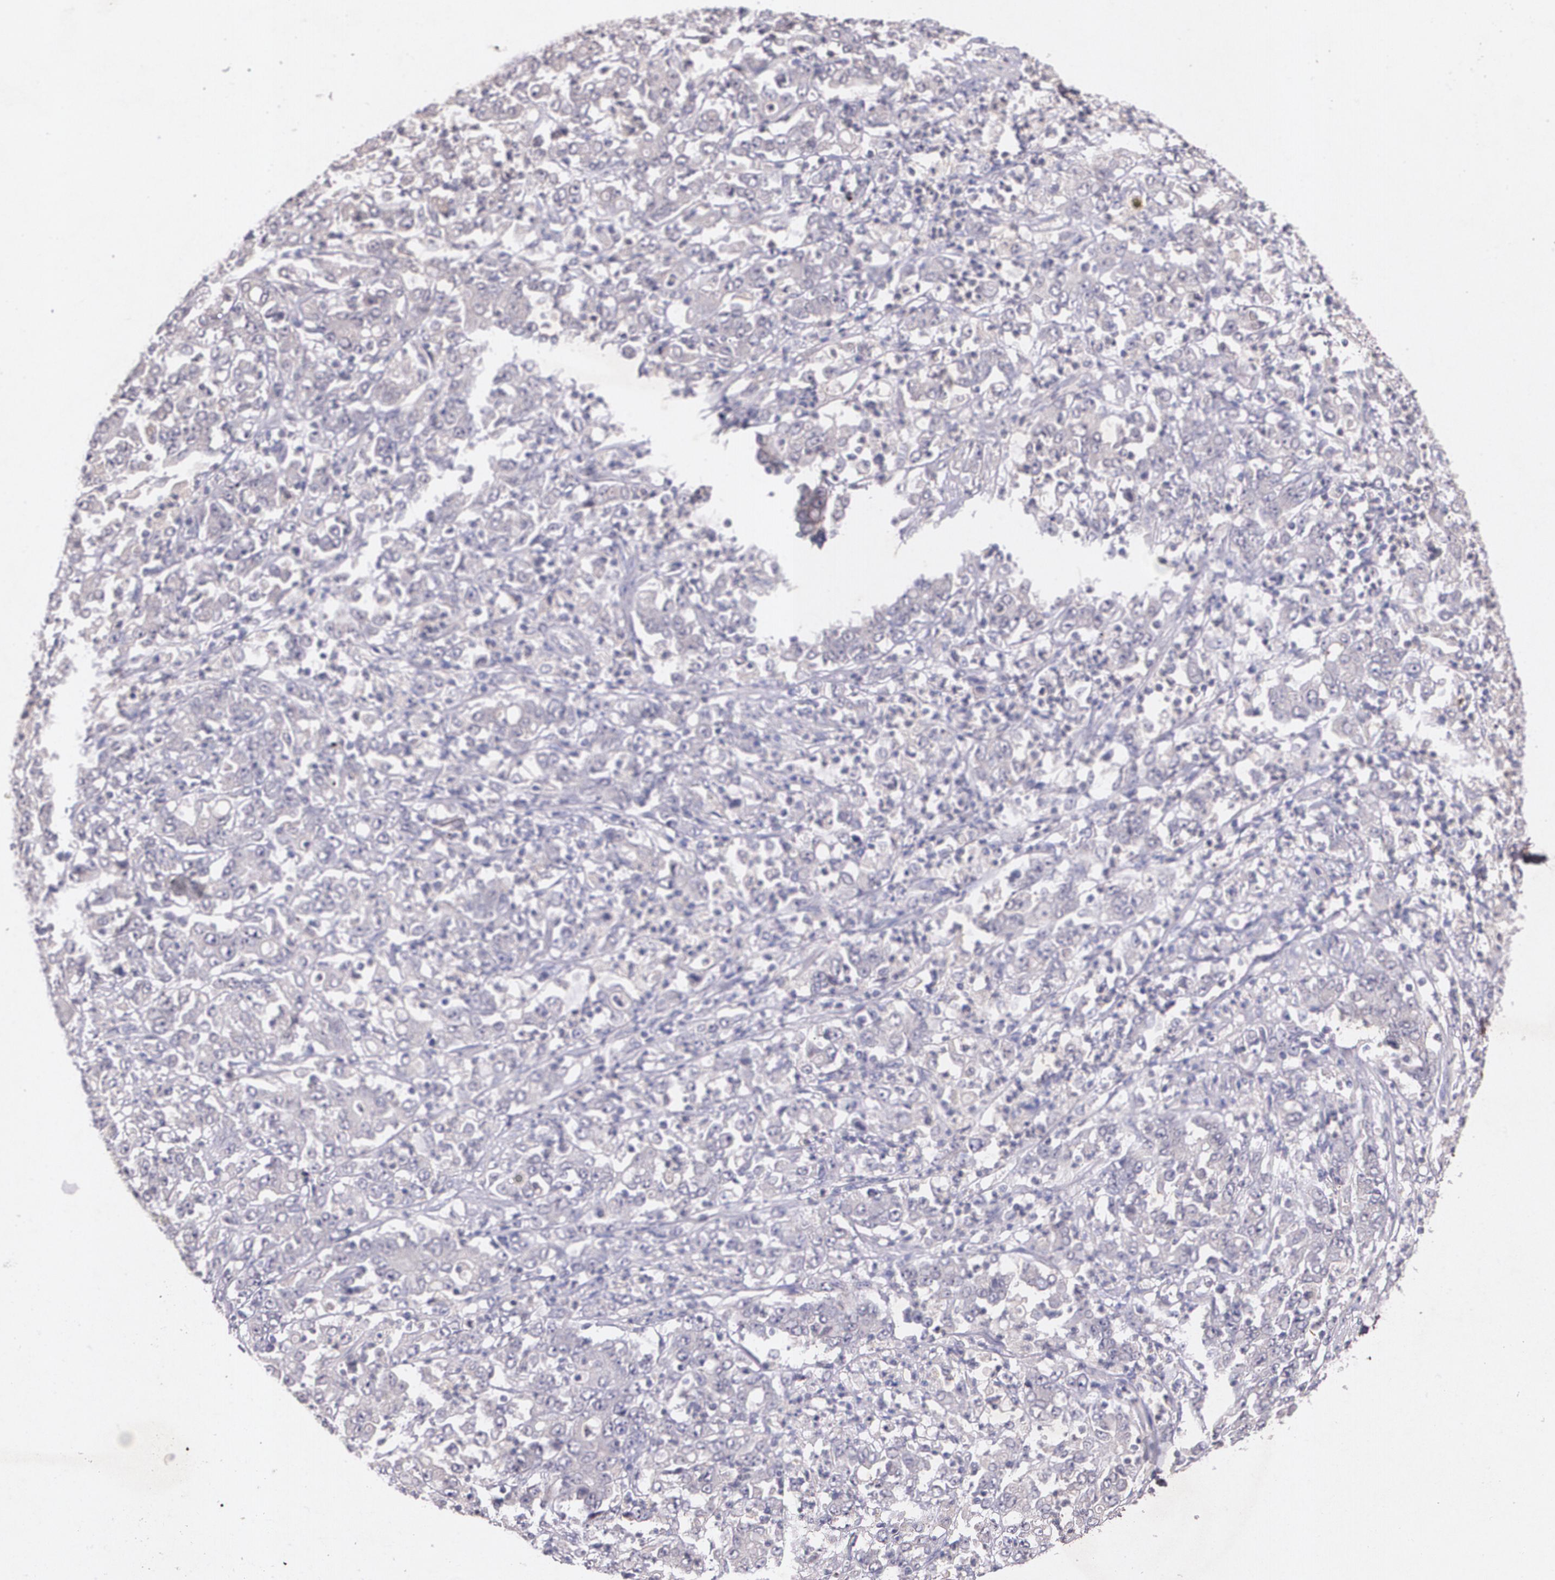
{"staining": {"intensity": "negative", "quantity": "none", "location": "none"}, "tissue": "stomach cancer", "cell_type": "Tumor cells", "image_type": "cancer", "snomed": [{"axis": "morphology", "description": "Adenocarcinoma, NOS"}, {"axis": "topography", "description": "Stomach, lower"}], "caption": "This is an immunohistochemistry (IHC) image of human stomach cancer (adenocarcinoma). There is no positivity in tumor cells.", "gene": "TM4SF1", "patient": {"sex": "female", "age": 71}}